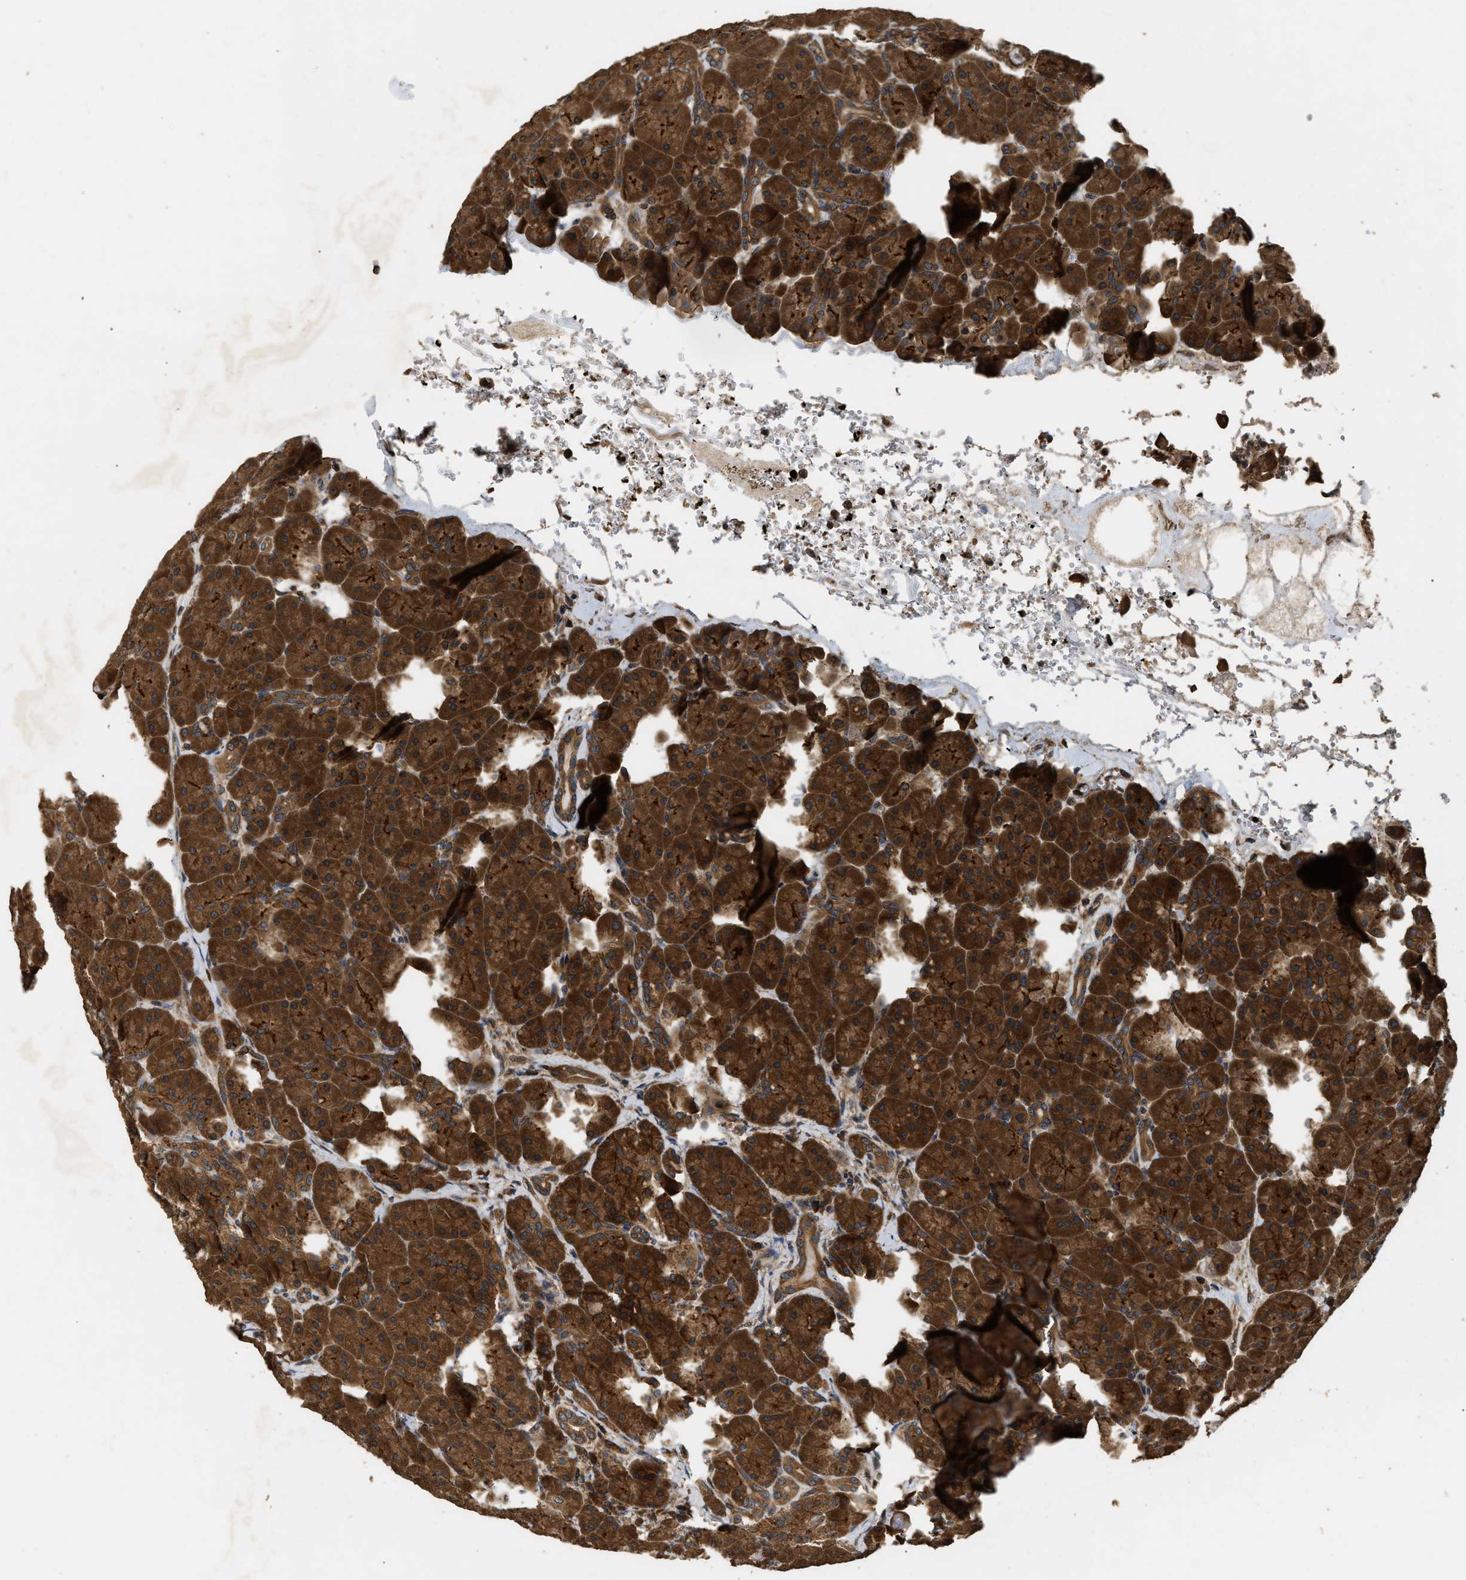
{"staining": {"intensity": "strong", "quantity": ">75%", "location": "cytoplasmic/membranous"}, "tissue": "pancreas", "cell_type": "Exocrine glandular cells", "image_type": "normal", "snomed": [{"axis": "morphology", "description": "Normal tissue, NOS"}, {"axis": "topography", "description": "Pancreas"}], "caption": "Immunohistochemistry of unremarkable human pancreas reveals high levels of strong cytoplasmic/membranous expression in about >75% of exocrine glandular cells.", "gene": "DNAJC2", "patient": {"sex": "male", "age": 66}}